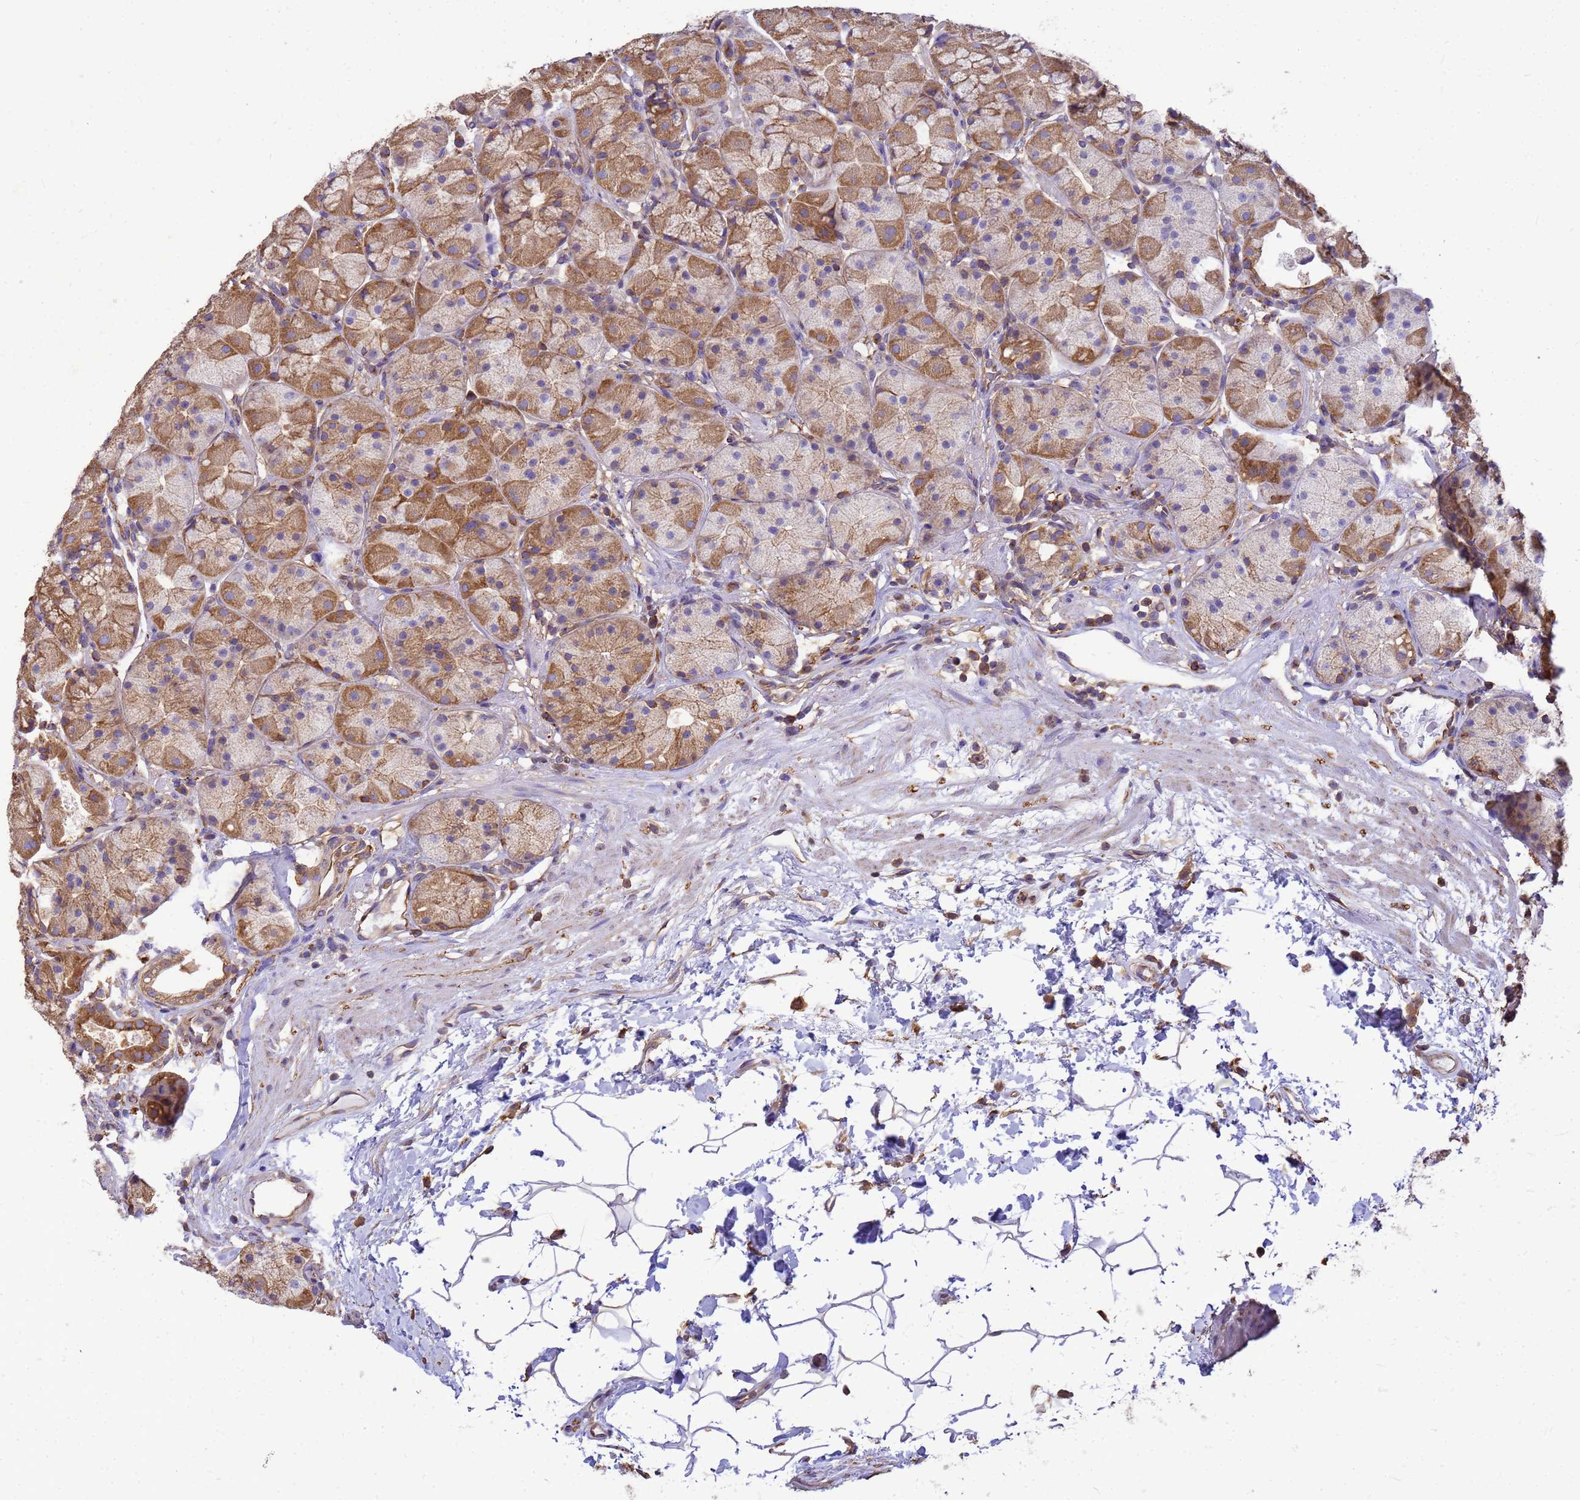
{"staining": {"intensity": "moderate", "quantity": ">75%", "location": "cytoplasmic/membranous"}, "tissue": "stomach", "cell_type": "Glandular cells", "image_type": "normal", "snomed": [{"axis": "morphology", "description": "Normal tissue, NOS"}, {"axis": "topography", "description": "Stomach"}], "caption": "The immunohistochemical stain shows moderate cytoplasmic/membranous expression in glandular cells of benign stomach. (DAB (3,3'-diaminobenzidine) IHC, brown staining for protein, blue staining for nuclei).", "gene": "ENSG00000198211", "patient": {"sex": "male", "age": 57}}